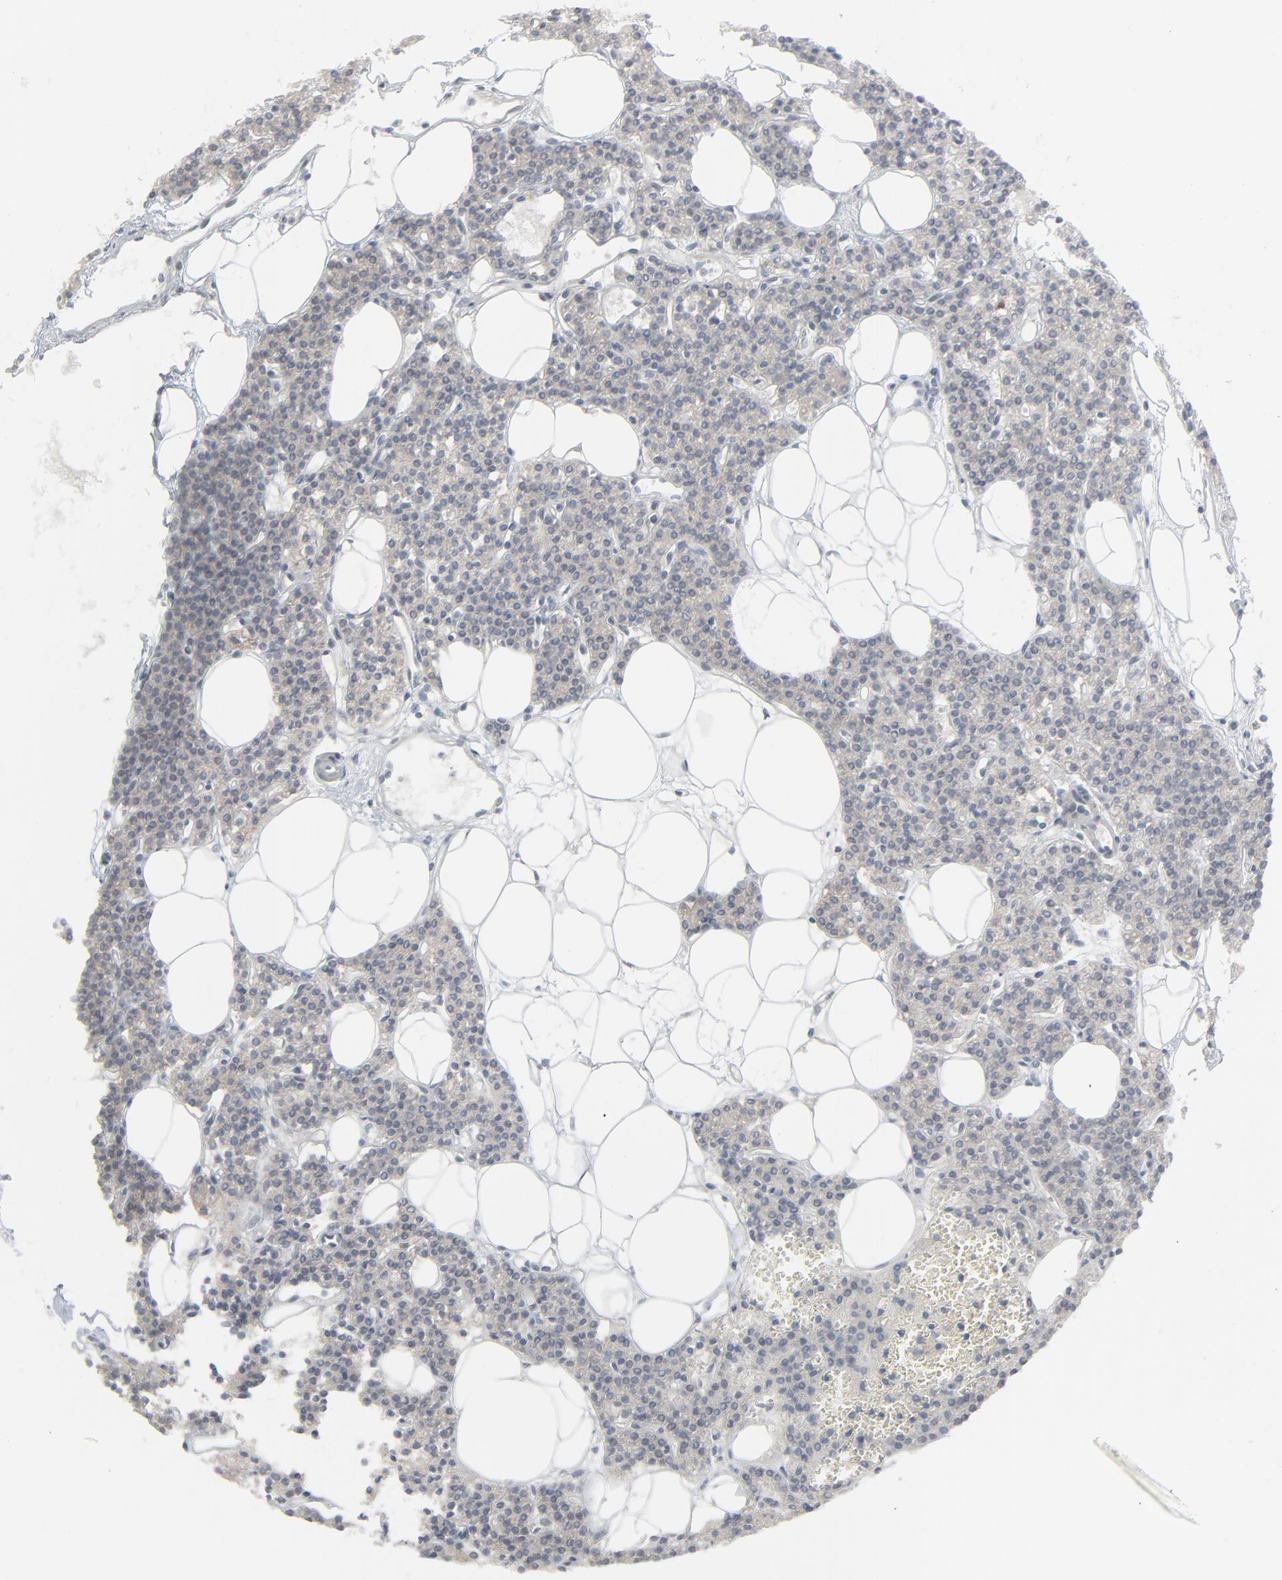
{"staining": {"intensity": "weak", "quantity": ">75%", "location": "cytoplasmic/membranous"}, "tissue": "parathyroid gland", "cell_type": "Glandular cells", "image_type": "normal", "snomed": [{"axis": "morphology", "description": "Normal tissue, NOS"}, {"axis": "topography", "description": "Parathyroid gland"}], "caption": "Parathyroid gland was stained to show a protein in brown. There is low levels of weak cytoplasmic/membranous staining in about >75% of glandular cells. The staining was performed using DAB to visualize the protein expression in brown, while the nuclei were stained in blue with hematoxylin (Magnification: 20x).", "gene": "NEUROD1", "patient": {"sex": "male", "age": 24}}